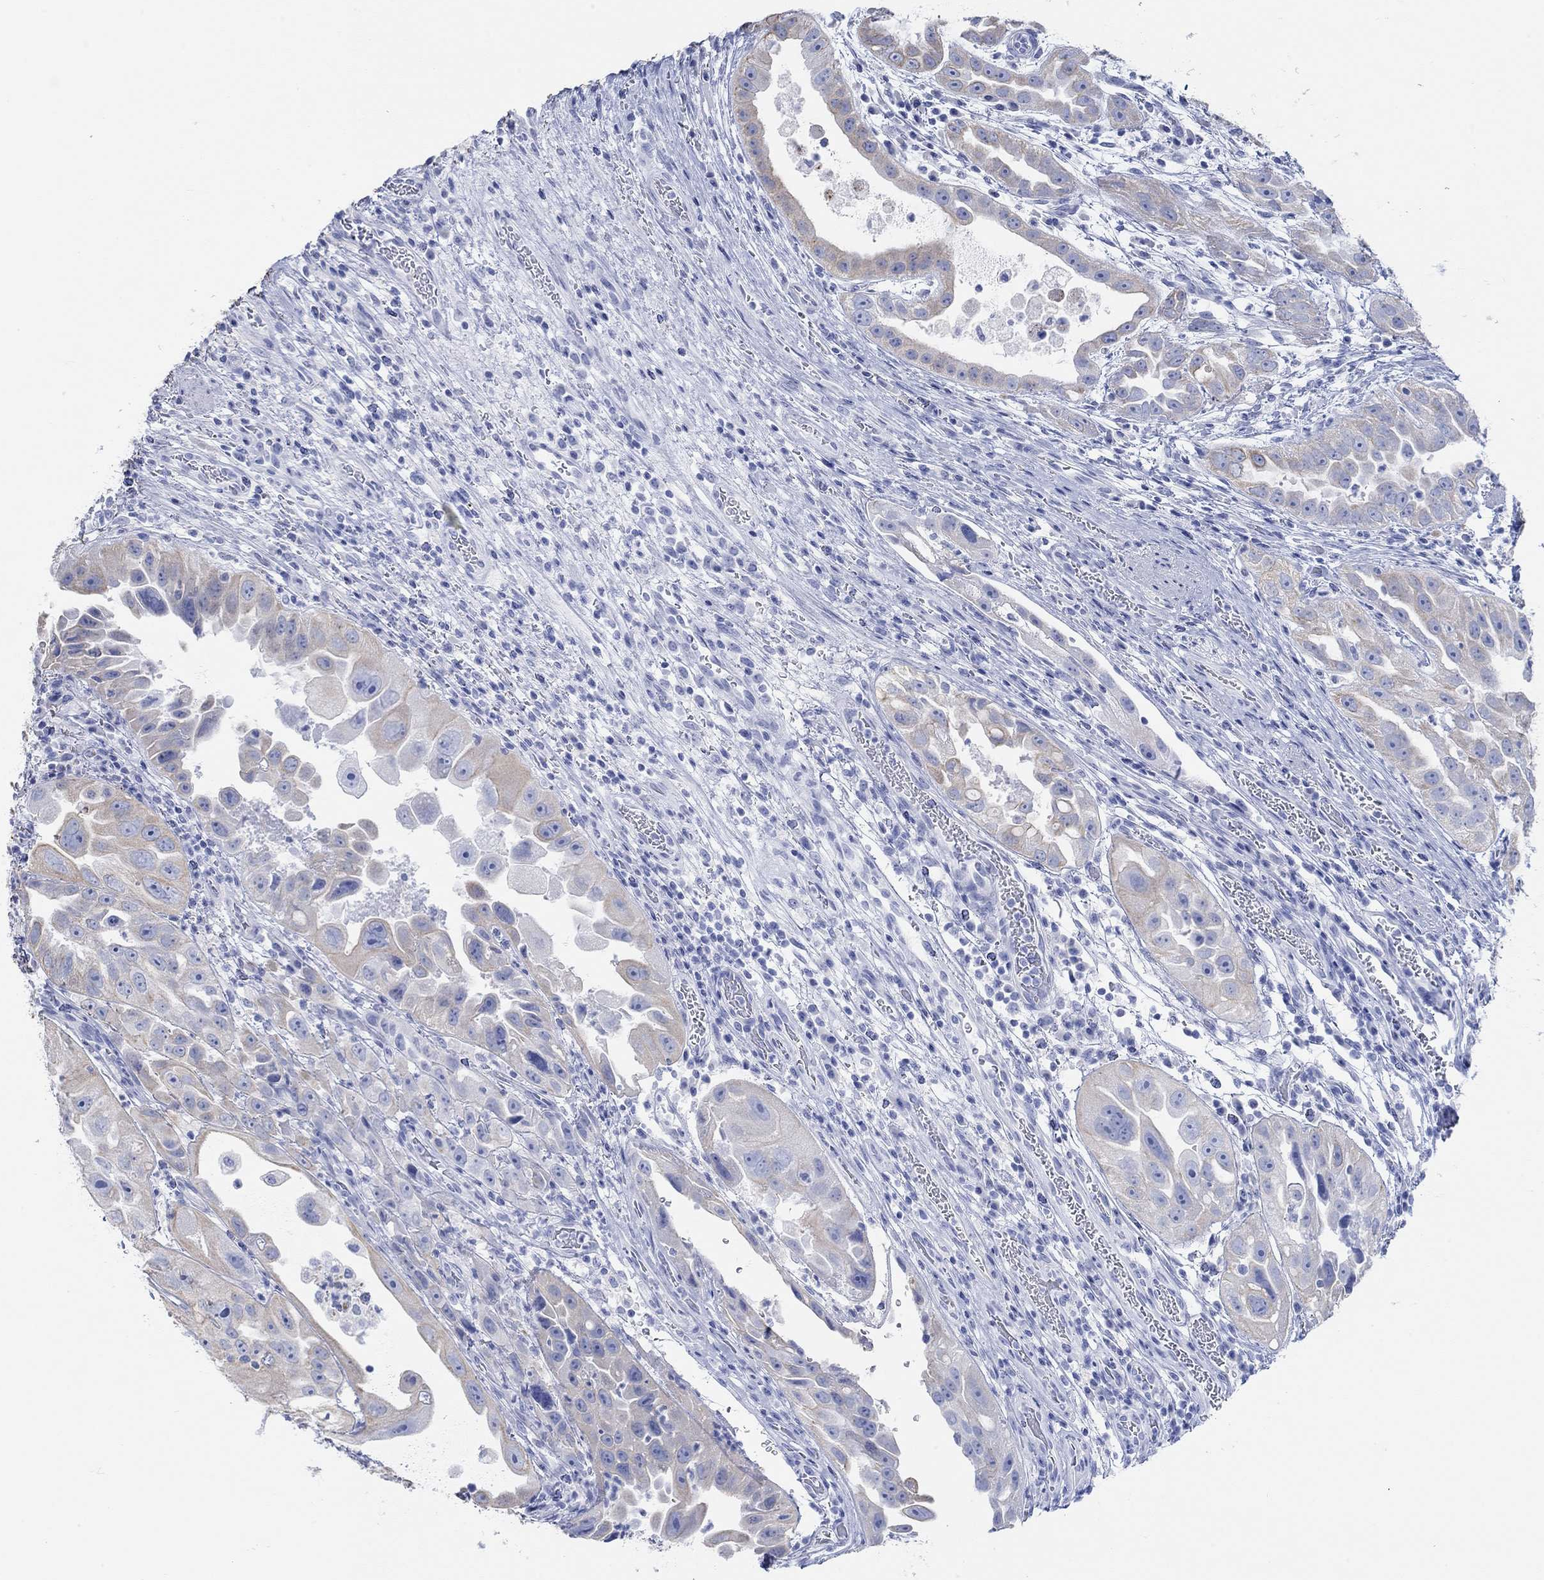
{"staining": {"intensity": "weak", "quantity": "<25%", "location": "cytoplasmic/membranous"}, "tissue": "urothelial cancer", "cell_type": "Tumor cells", "image_type": "cancer", "snomed": [{"axis": "morphology", "description": "Urothelial carcinoma, High grade"}, {"axis": "topography", "description": "Urinary bladder"}], "caption": "This image is of urothelial carcinoma (high-grade) stained with immunohistochemistry to label a protein in brown with the nuclei are counter-stained blue. There is no staining in tumor cells.", "gene": "AK8", "patient": {"sex": "female", "age": 41}}